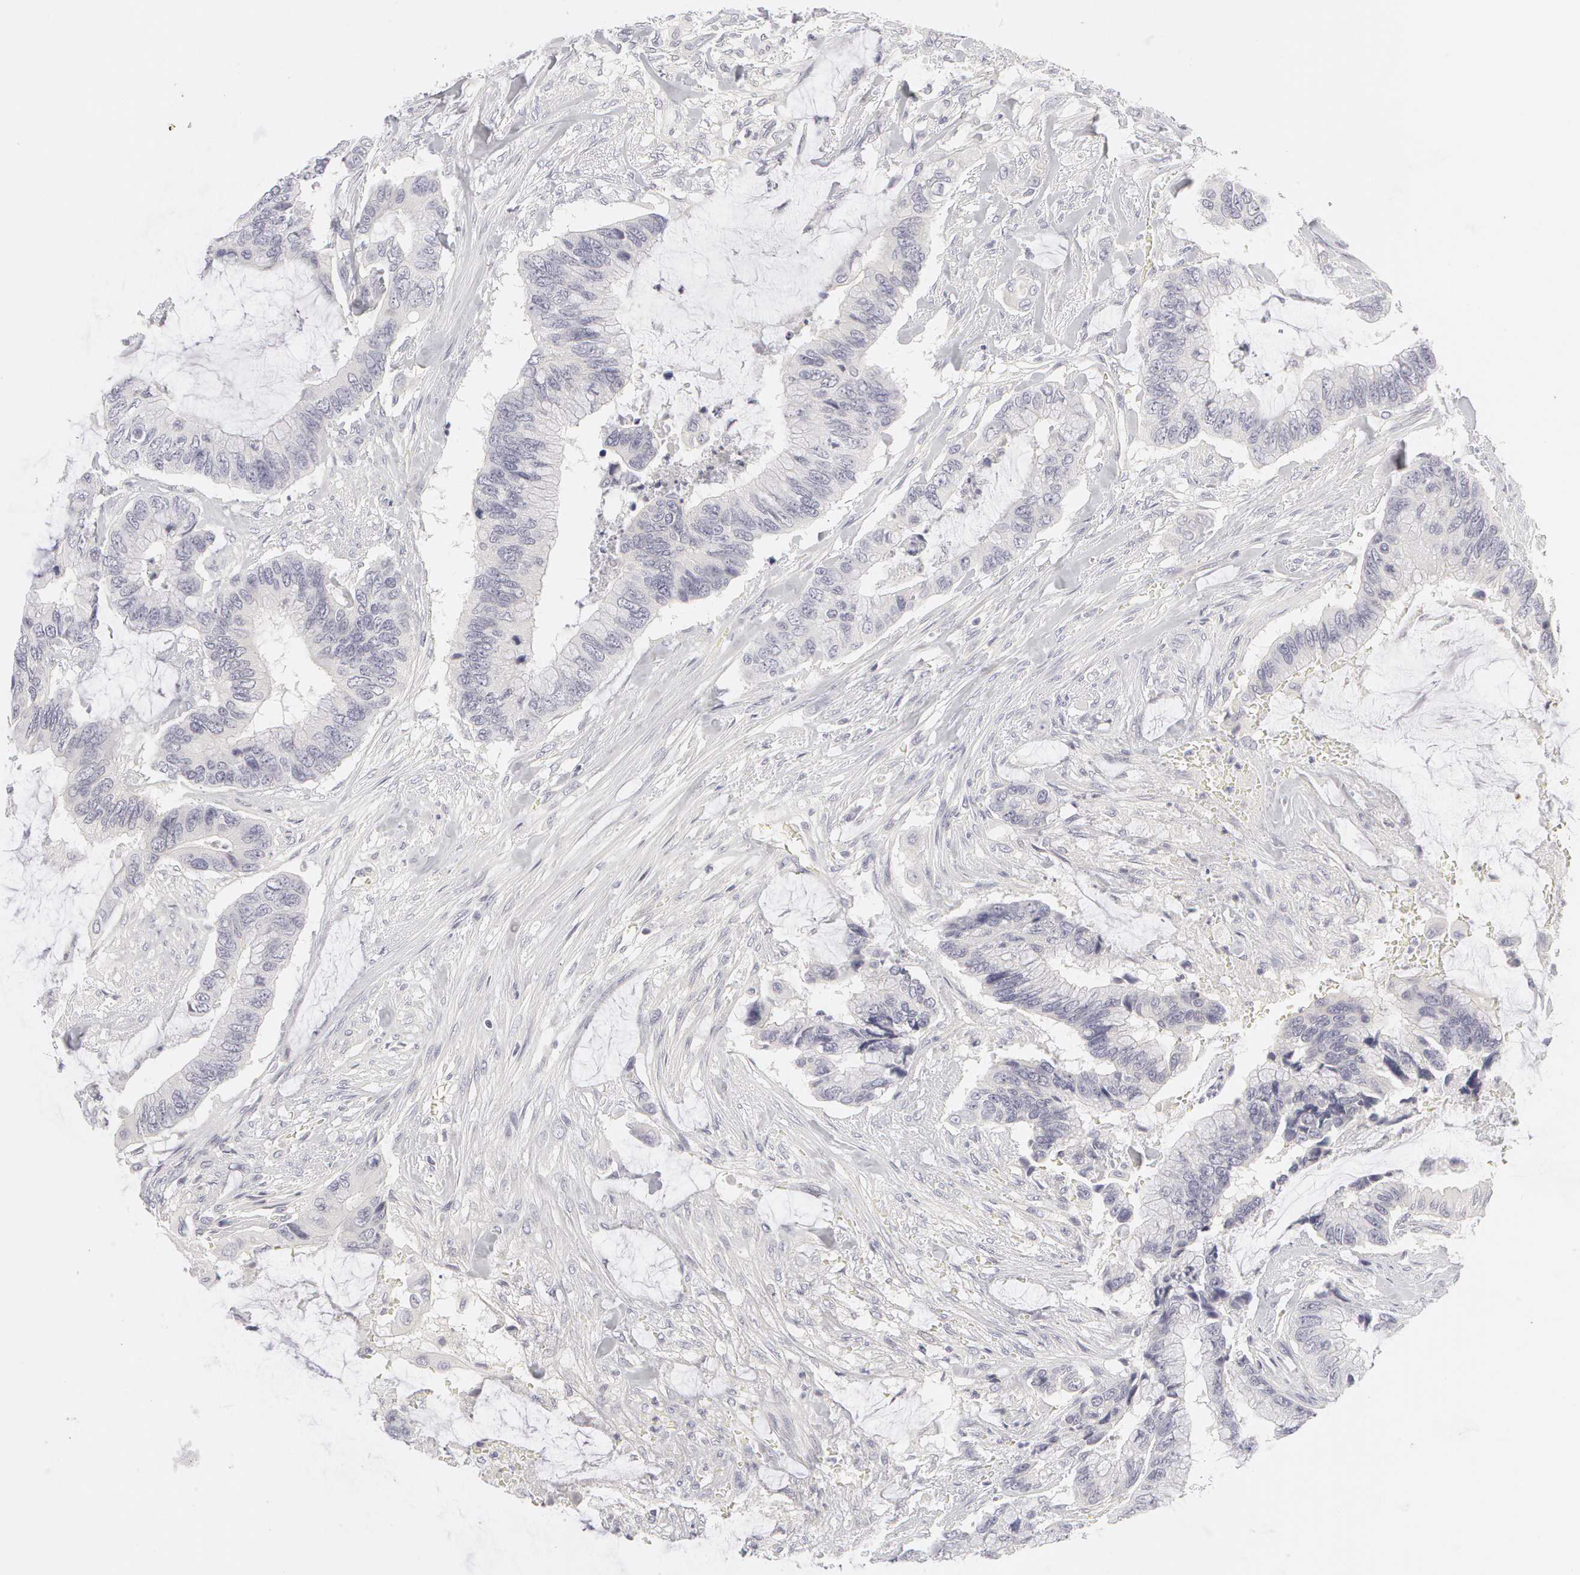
{"staining": {"intensity": "negative", "quantity": "none", "location": "none"}, "tissue": "colorectal cancer", "cell_type": "Tumor cells", "image_type": "cancer", "snomed": [{"axis": "morphology", "description": "Adenocarcinoma, NOS"}, {"axis": "topography", "description": "Rectum"}], "caption": "The image exhibits no significant staining in tumor cells of colorectal adenocarcinoma.", "gene": "ABCB1", "patient": {"sex": "female", "age": 59}}